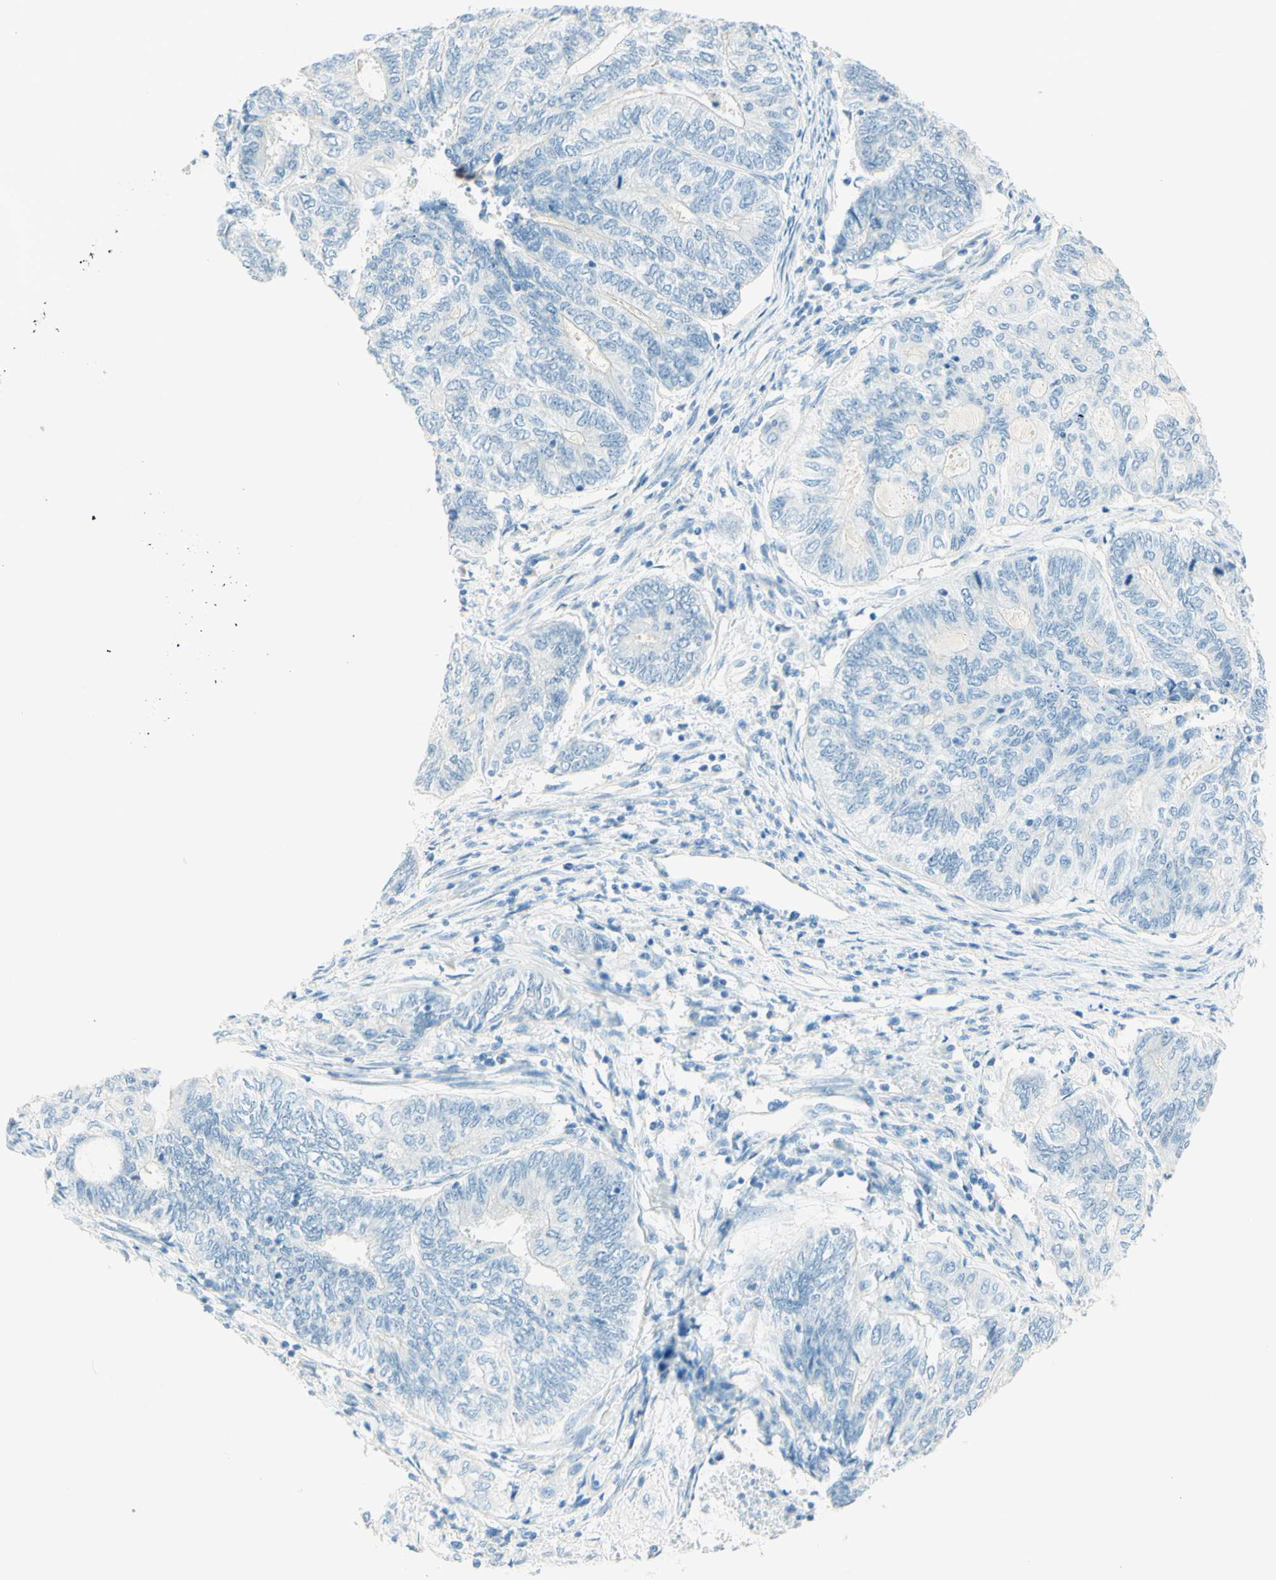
{"staining": {"intensity": "negative", "quantity": "none", "location": "none"}, "tissue": "endometrial cancer", "cell_type": "Tumor cells", "image_type": "cancer", "snomed": [{"axis": "morphology", "description": "Adenocarcinoma, NOS"}, {"axis": "topography", "description": "Uterus"}, {"axis": "topography", "description": "Endometrium"}], "caption": "The immunohistochemistry (IHC) histopathology image has no significant positivity in tumor cells of endometrial cancer (adenocarcinoma) tissue. (DAB (3,3'-diaminobenzidine) immunohistochemistry, high magnification).", "gene": "TMEM132D", "patient": {"sex": "female", "age": 70}}